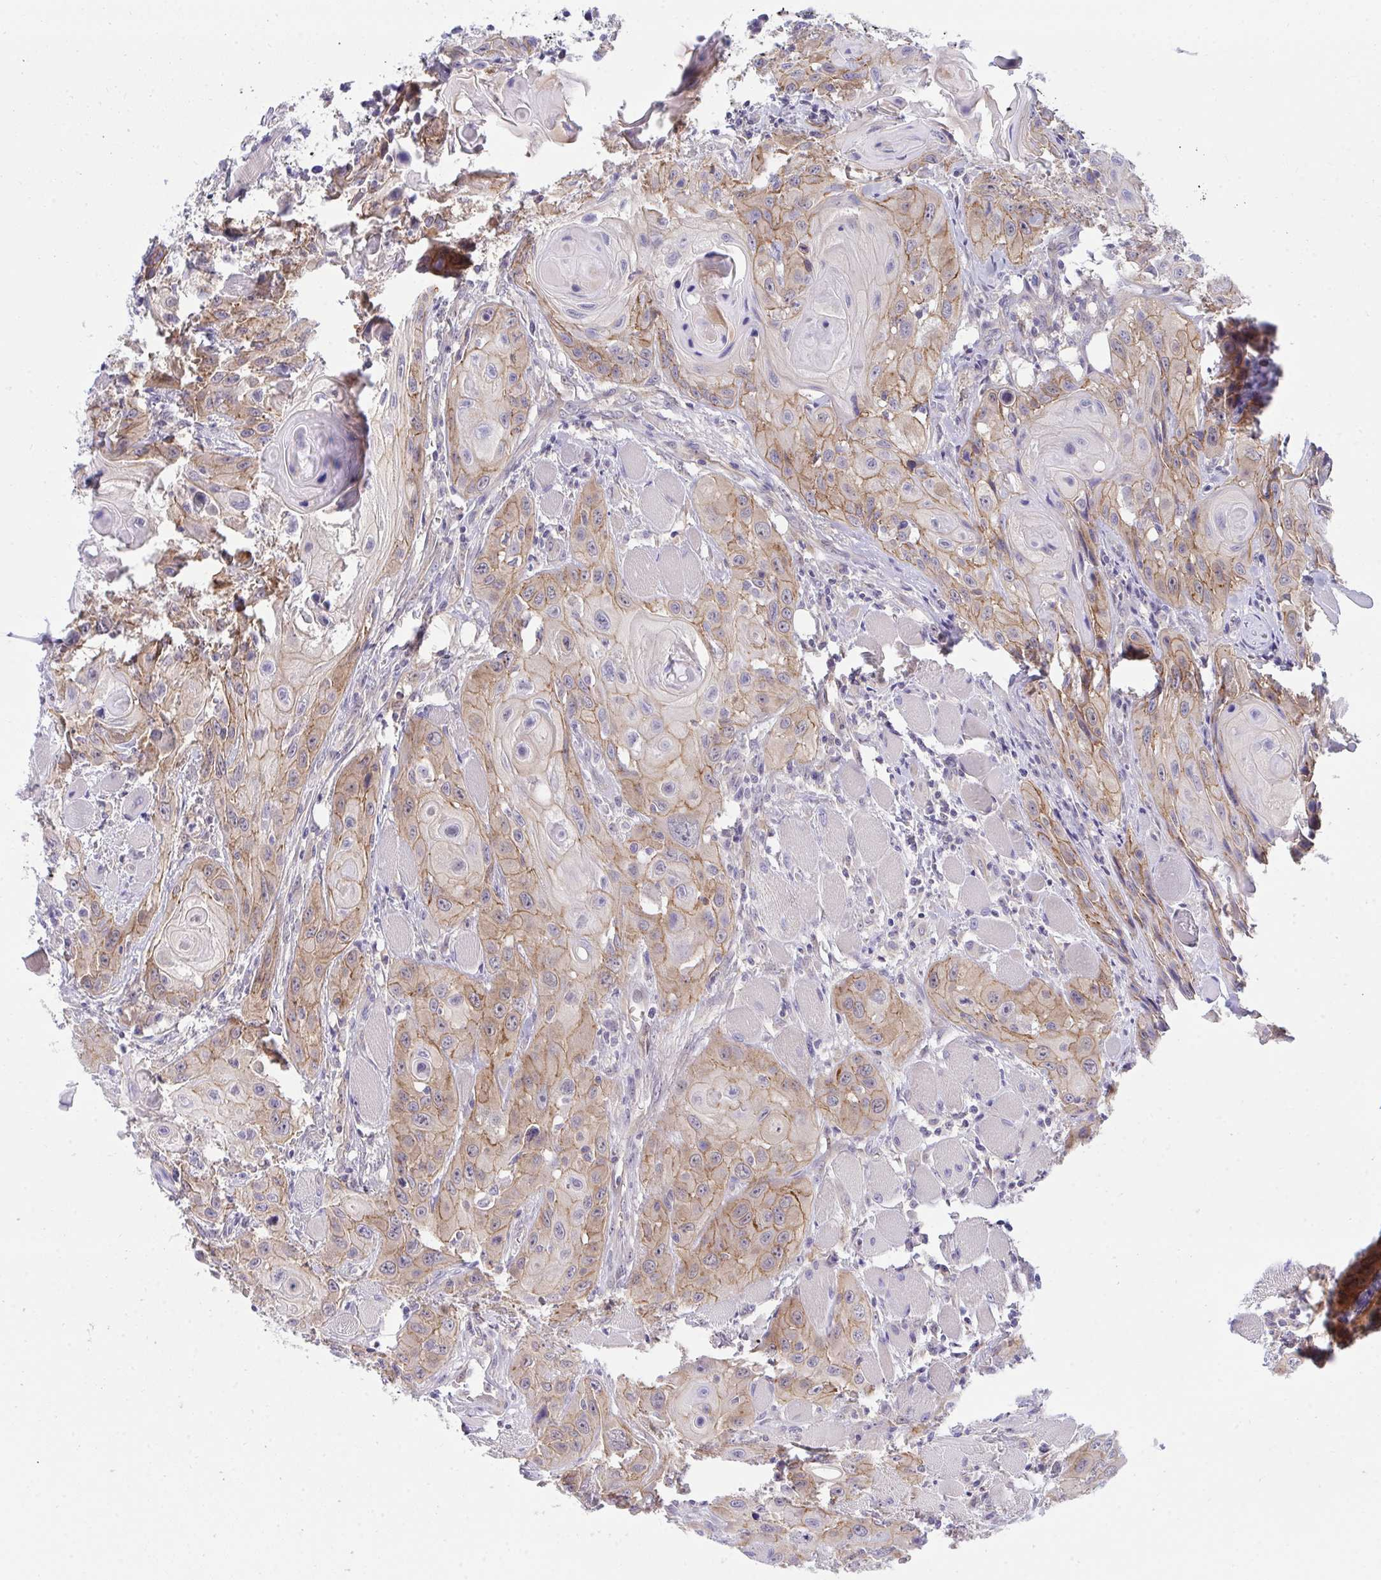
{"staining": {"intensity": "moderate", "quantity": ">75%", "location": "cytoplasmic/membranous"}, "tissue": "head and neck cancer", "cell_type": "Tumor cells", "image_type": "cancer", "snomed": [{"axis": "morphology", "description": "Squamous cell carcinoma, NOS"}, {"axis": "topography", "description": "Oral tissue"}, {"axis": "topography", "description": "Head-Neck"}], "caption": "IHC of human head and neck squamous cell carcinoma shows medium levels of moderate cytoplasmic/membranous staining in approximately >75% of tumor cells. (IHC, brightfield microscopy, high magnification).", "gene": "HOXD12", "patient": {"sex": "male", "age": 58}}